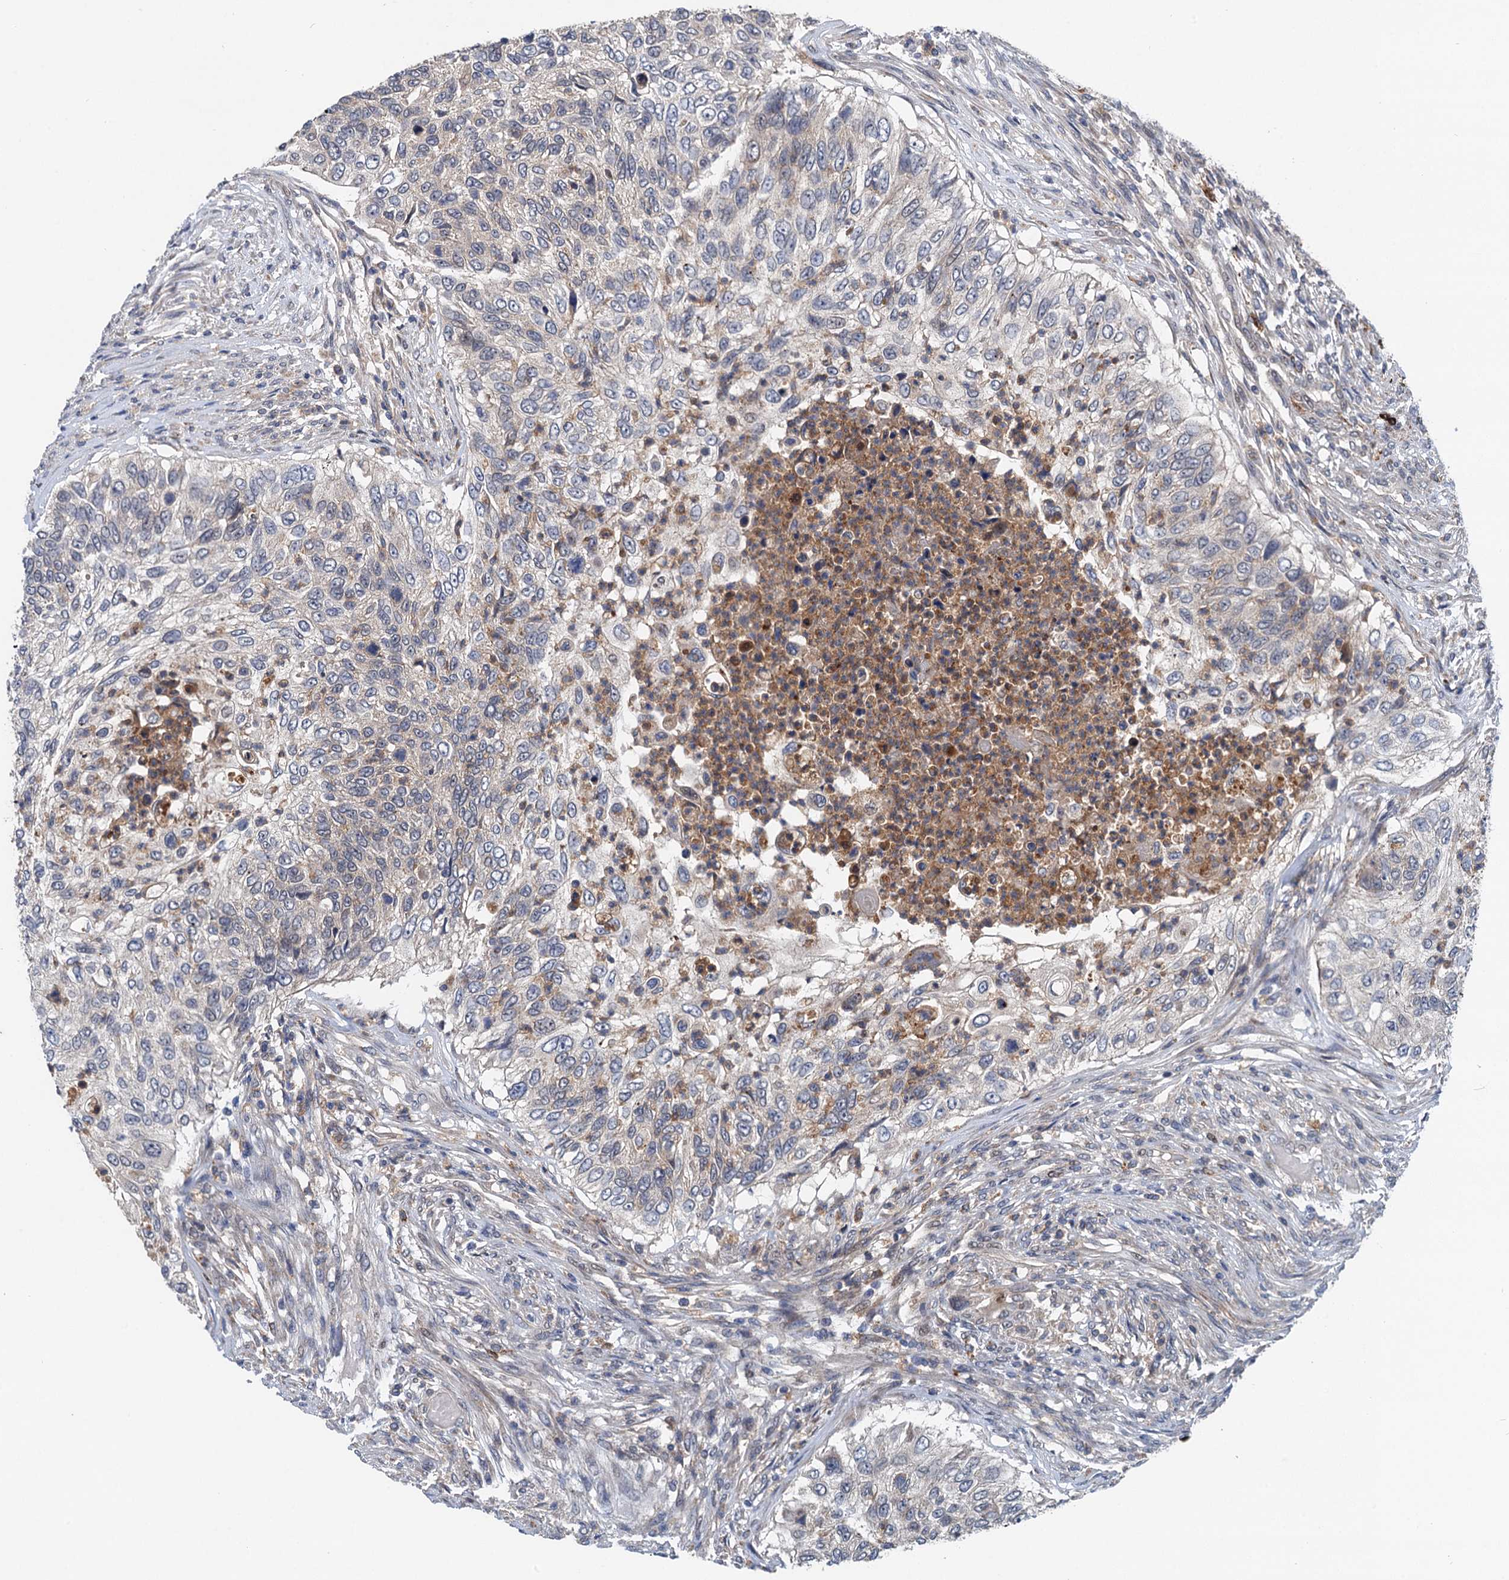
{"staining": {"intensity": "negative", "quantity": "none", "location": "none"}, "tissue": "urothelial cancer", "cell_type": "Tumor cells", "image_type": "cancer", "snomed": [{"axis": "morphology", "description": "Urothelial carcinoma, High grade"}, {"axis": "topography", "description": "Urinary bladder"}], "caption": "DAB immunohistochemical staining of human urothelial cancer reveals no significant staining in tumor cells.", "gene": "NLRP10", "patient": {"sex": "female", "age": 60}}